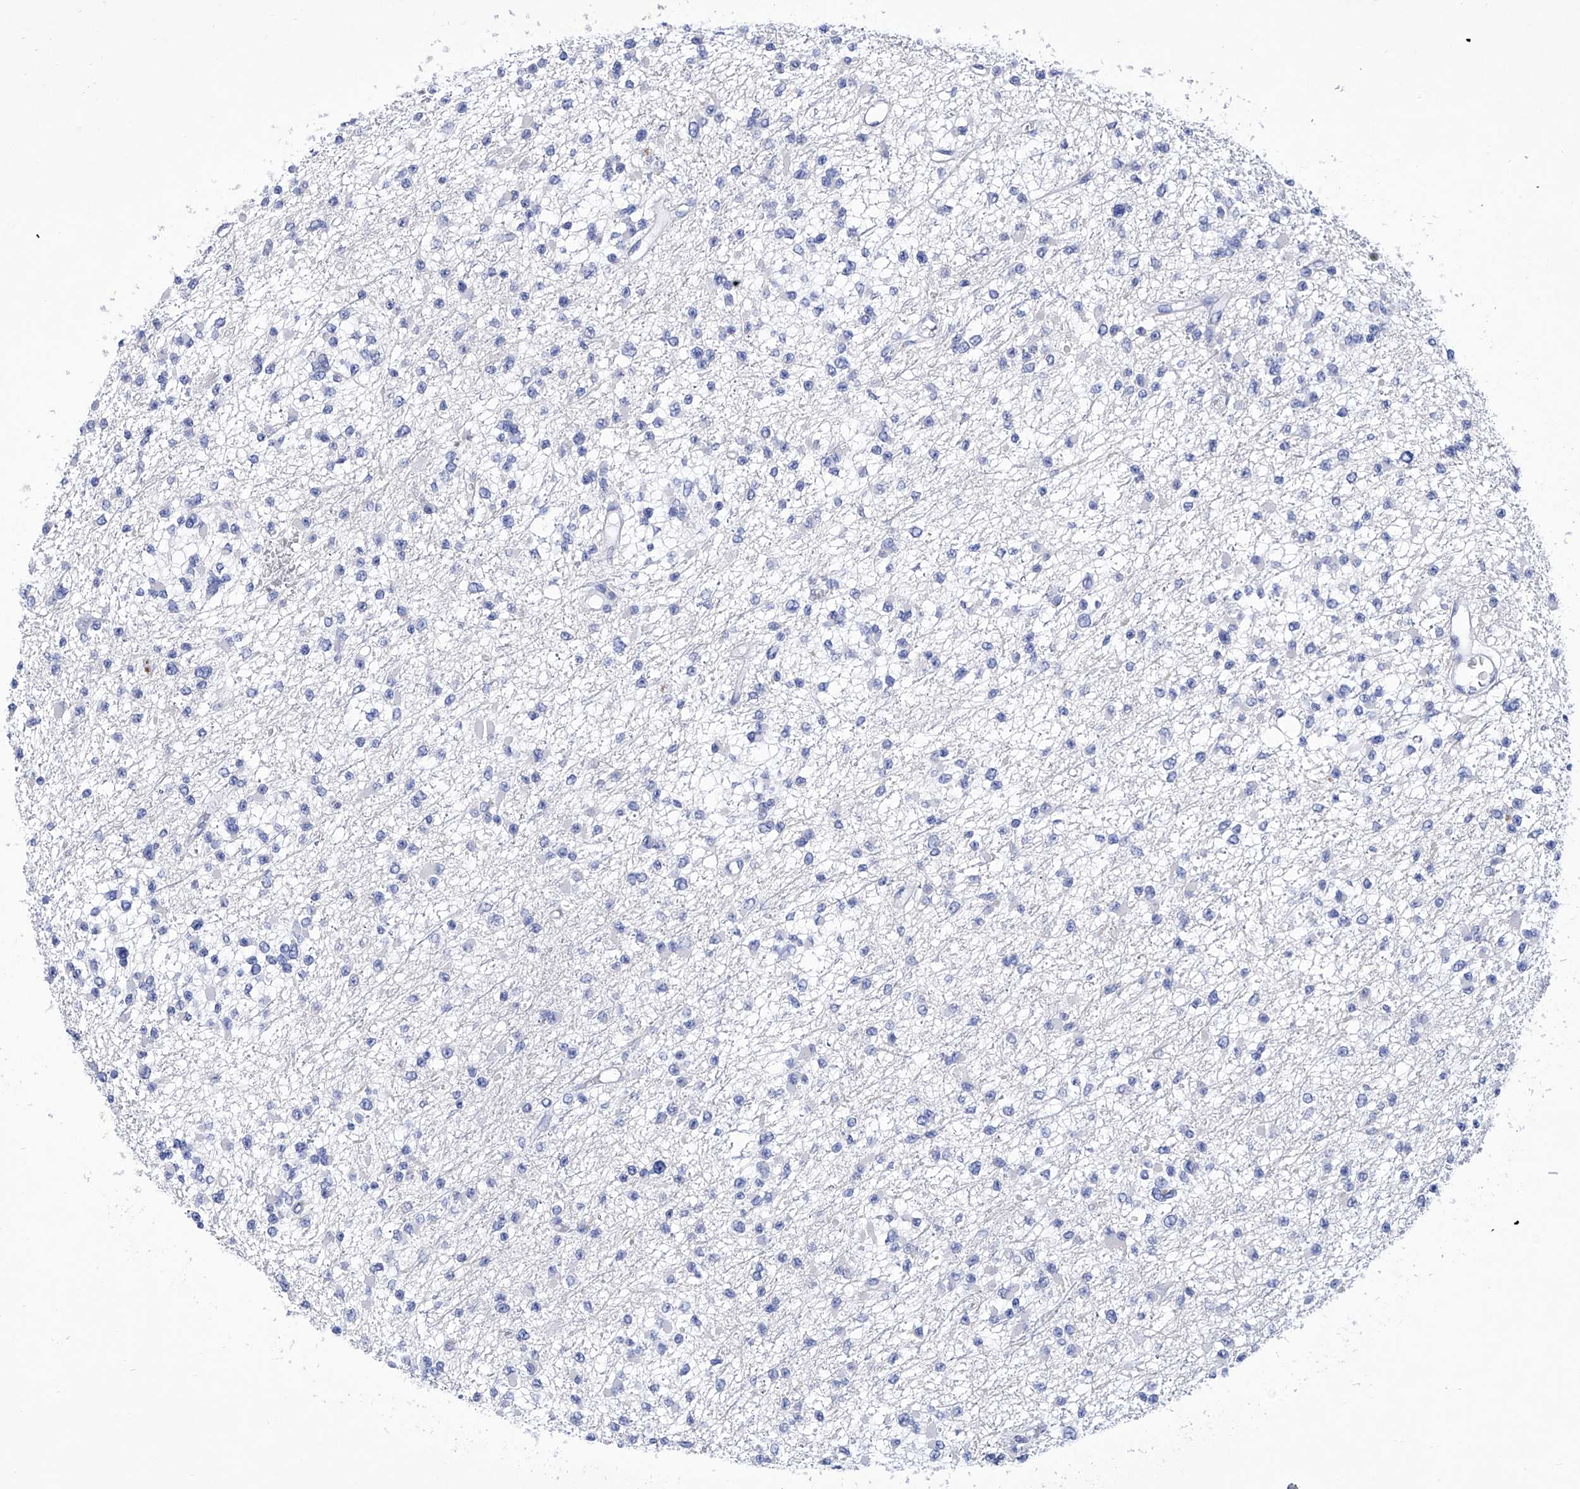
{"staining": {"intensity": "negative", "quantity": "none", "location": "none"}, "tissue": "glioma", "cell_type": "Tumor cells", "image_type": "cancer", "snomed": [{"axis": "morphology", "description": "Glioma, malignant, Low grade"}, {"axis": "topography", "description": "Brain"}], "caption": "This is an immunohistochemistry micrograph of glioma. There is no staining in tumor cells.", "gene": "IFNL2", "patient": {"sex": "female", "age": 22}}